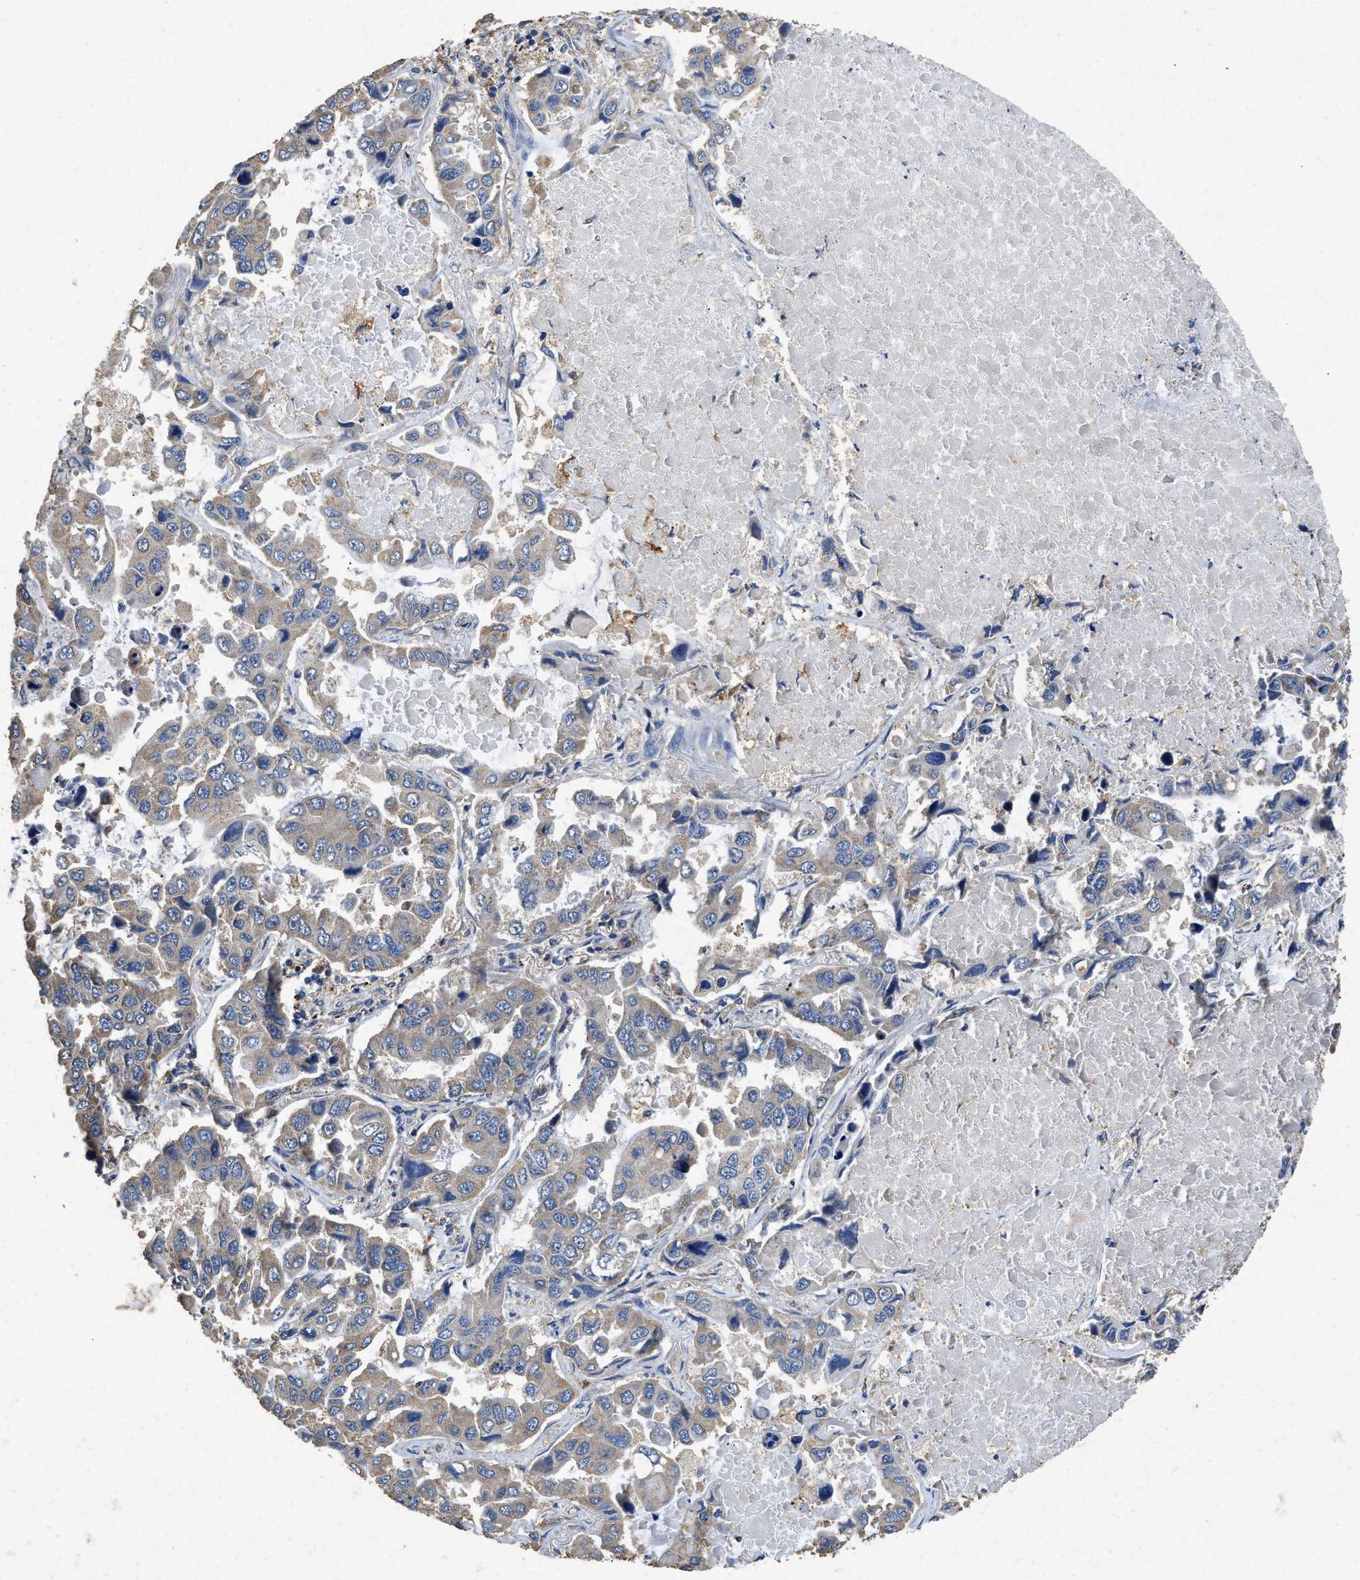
{"staining": {"intensity": "weak", "quantity": "<25%", "location": "cytoplasmic/membranous"}, "tissue": "lung cancer", "cell_type": "Tumor cells", "image_type": "cancer", "snomed": [{"axis": "morphology", "description": "Adenocarcinoma, NOS"}, {"axis": "topography", "description": "Lung"}], "caption": "DAB immunohistochemical staining of human adenocarcinoma (lung) shows no significant positivity in tumor cells.", "gene": "CDK15", "patient": {"sex": "male", "age": 64}}